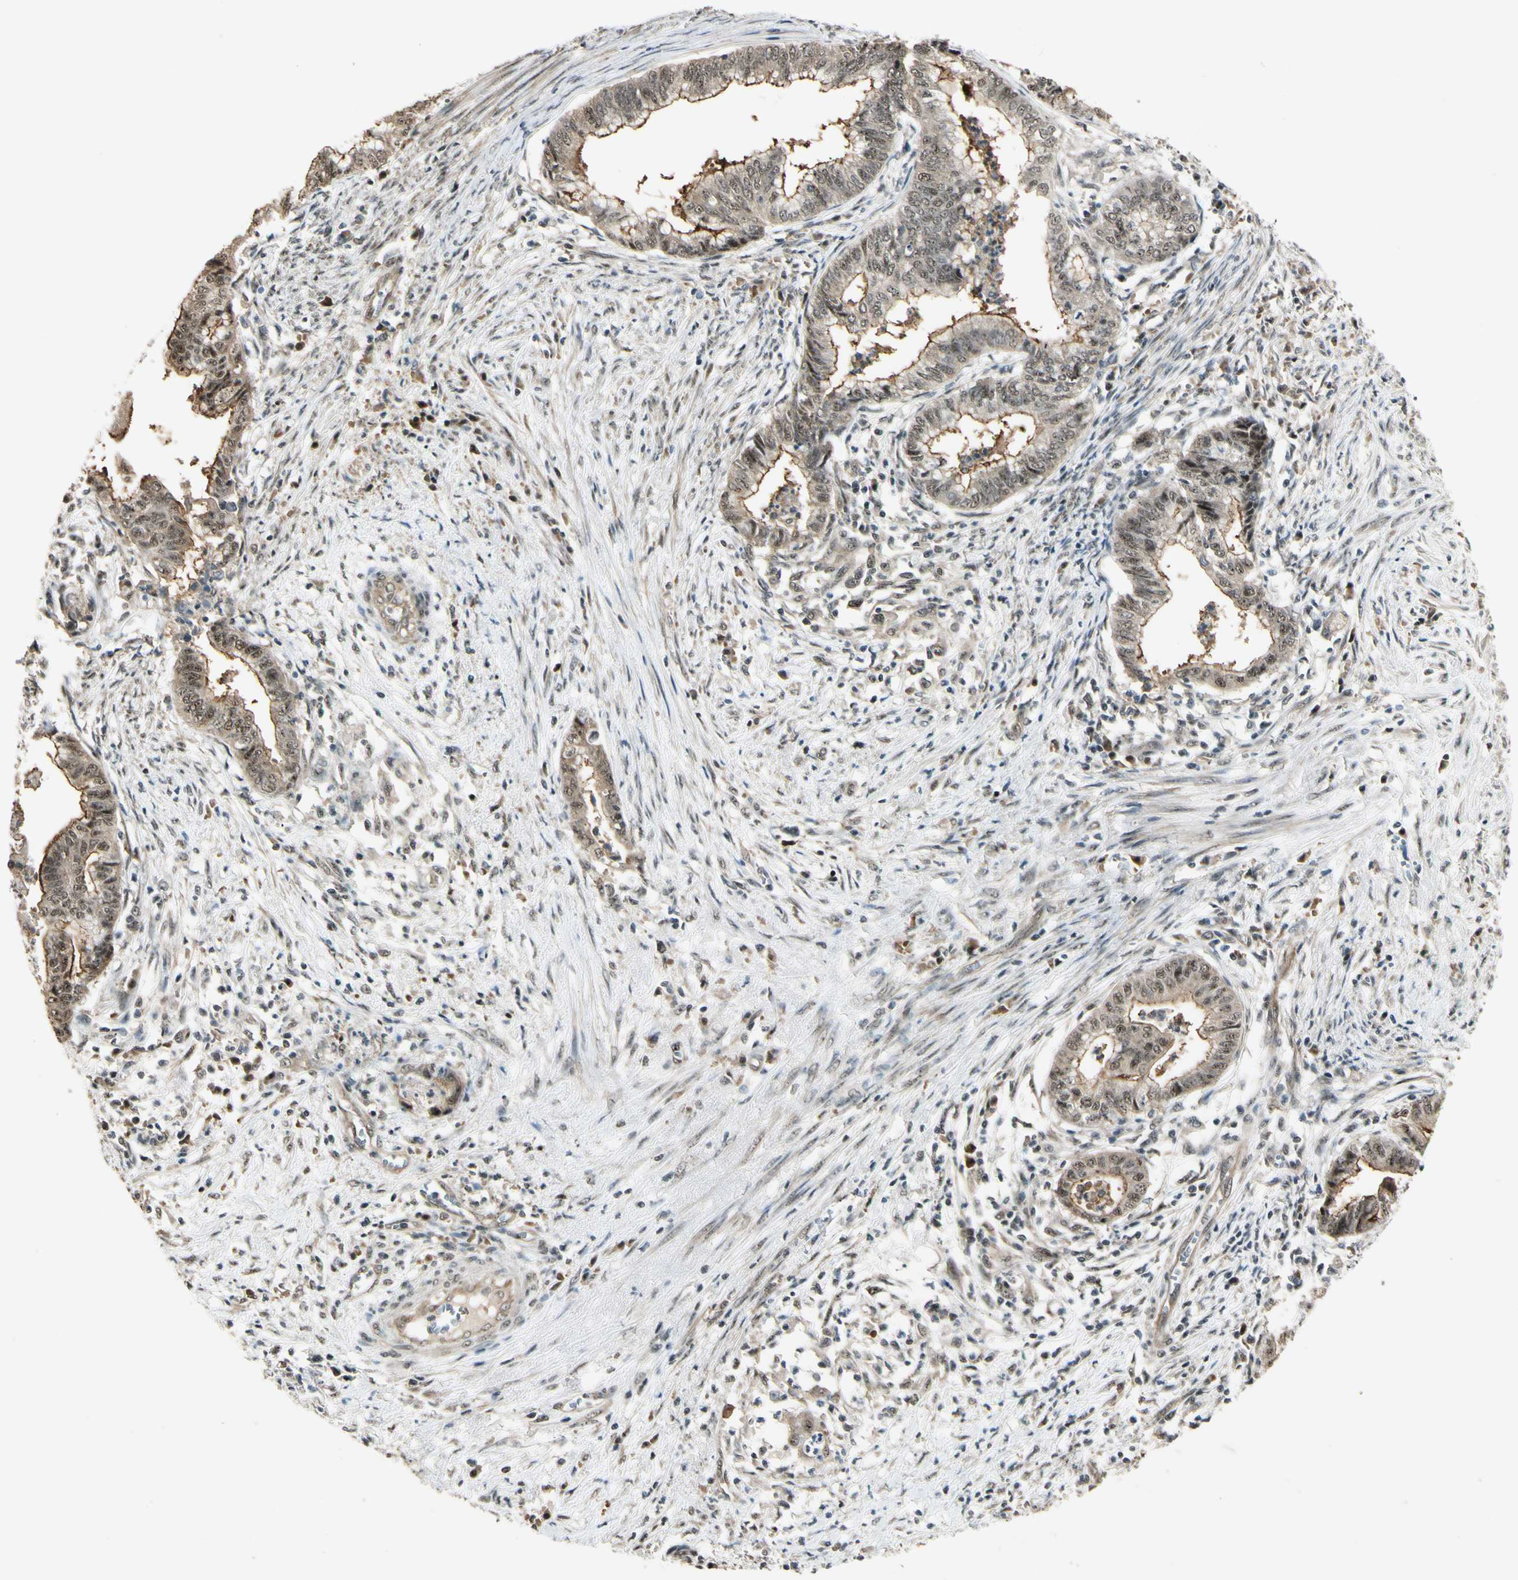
{"staining": {"intensity": "weak", "quantity": ">75%", "location": "cytoplasmic/membranous"}, "tissue": "endometrial cancer", "cell_type": "Tumor cells", "image_type": "cancer", "snomed": [{"axis": "morphology", "description": "Necrosis, NOS"}, {"axis": "morphology", "description": "Adenocarcinoma, NOS"}, {"axis": "topography", "description": "Endometrium"}], "caption": "The micrograph exhibits immunohistochemical staining of endometrial cancer. There is weak cytoplasmic/membranous positivity is present in approximately >75% of tumor cells.", "gene": "MCPH1", "patient": {"sex": "female", "age": 79}}